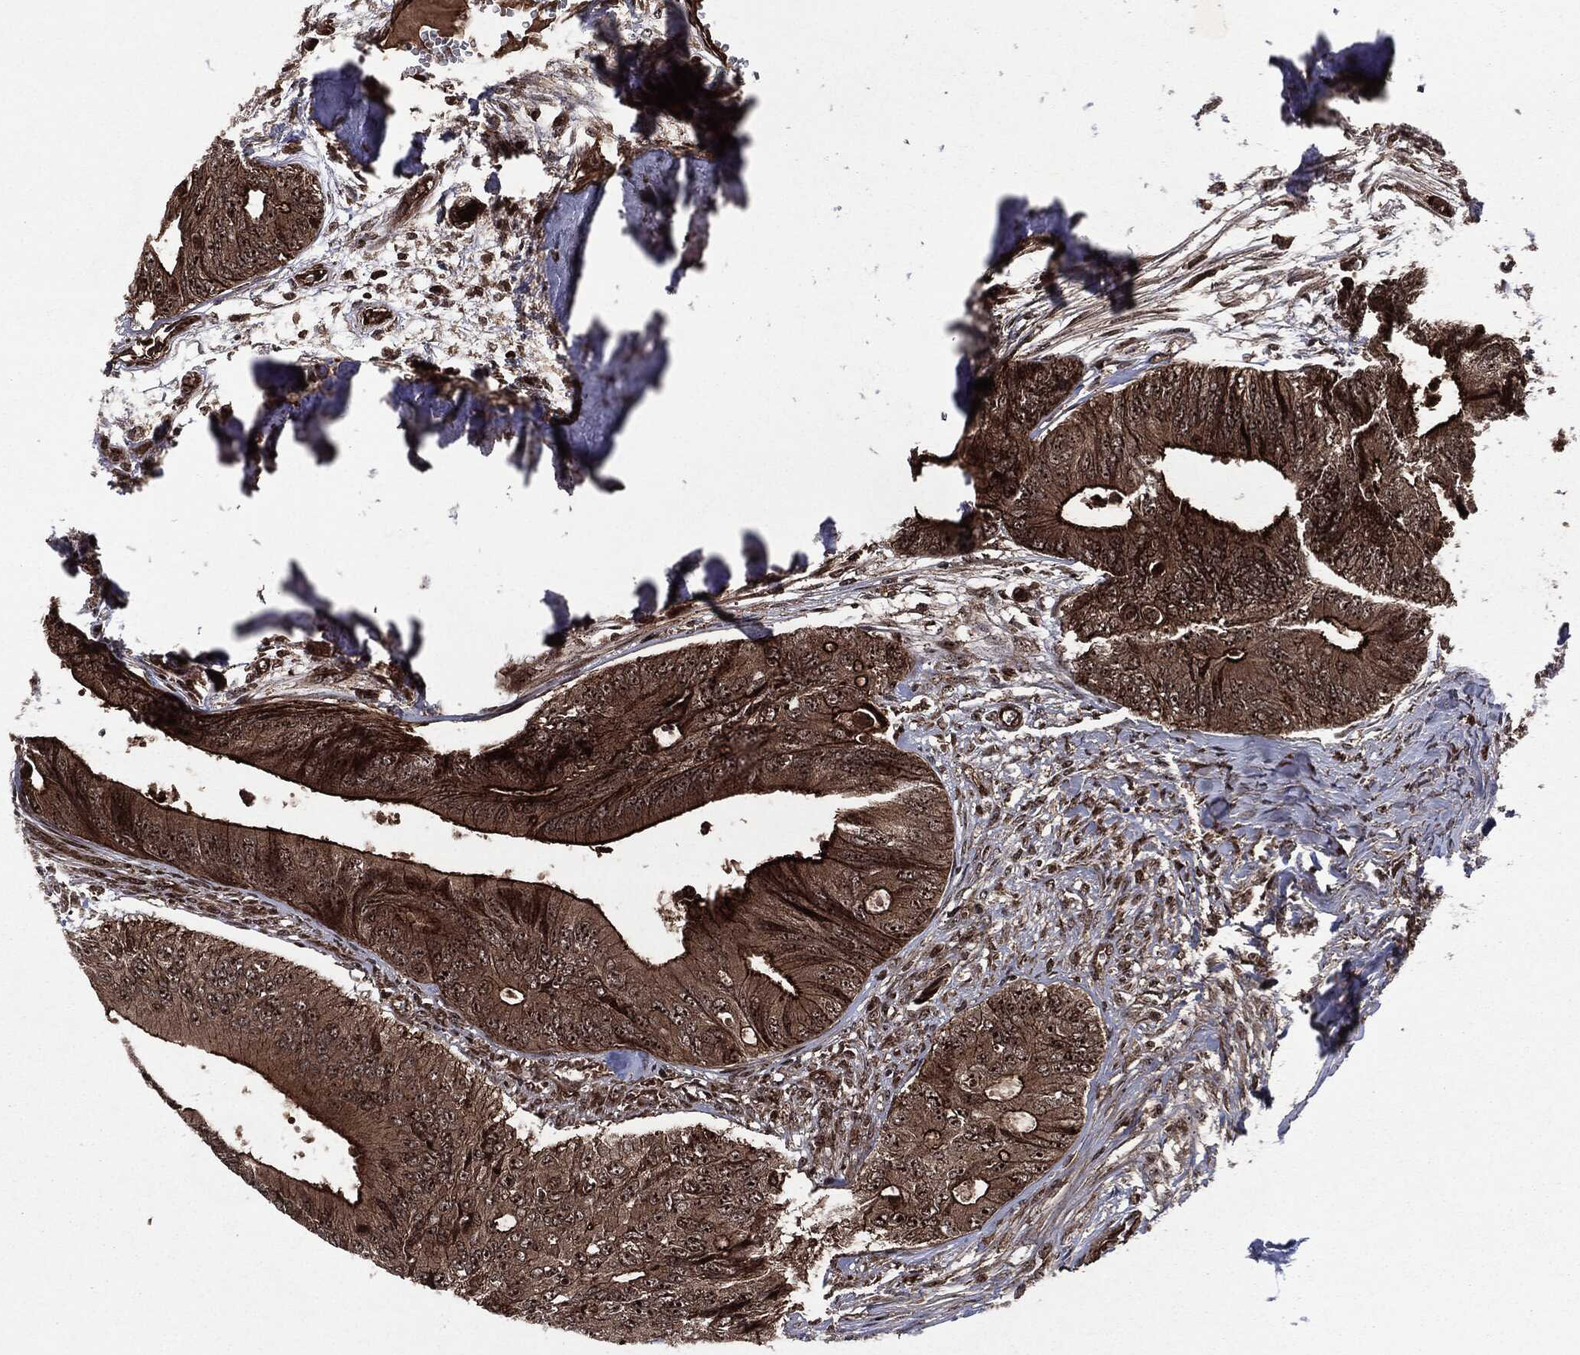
{"staining": {"intensity": "strong", "quantity": ">75%", "location": "cytoplasmic/membranous,nuclear"}, "tissue": "colorectal cancer", "cell_type": "Tumor cells", "image_type": "cancer", "snomed": [{"axis": "morphology", "description": "Normal tissue, NOS"}, {"axis": "morphology", "description": "Adenocarcinoma, NOS"}, {"axis": "topography", "description": "Colon"}], "caption": "Adenocarcinoma (colorectal) stained with a protein marker reveals strong staining in tumor cells.", "gene": "CARD6", "patient": {"sex": "male", "age": 65}}